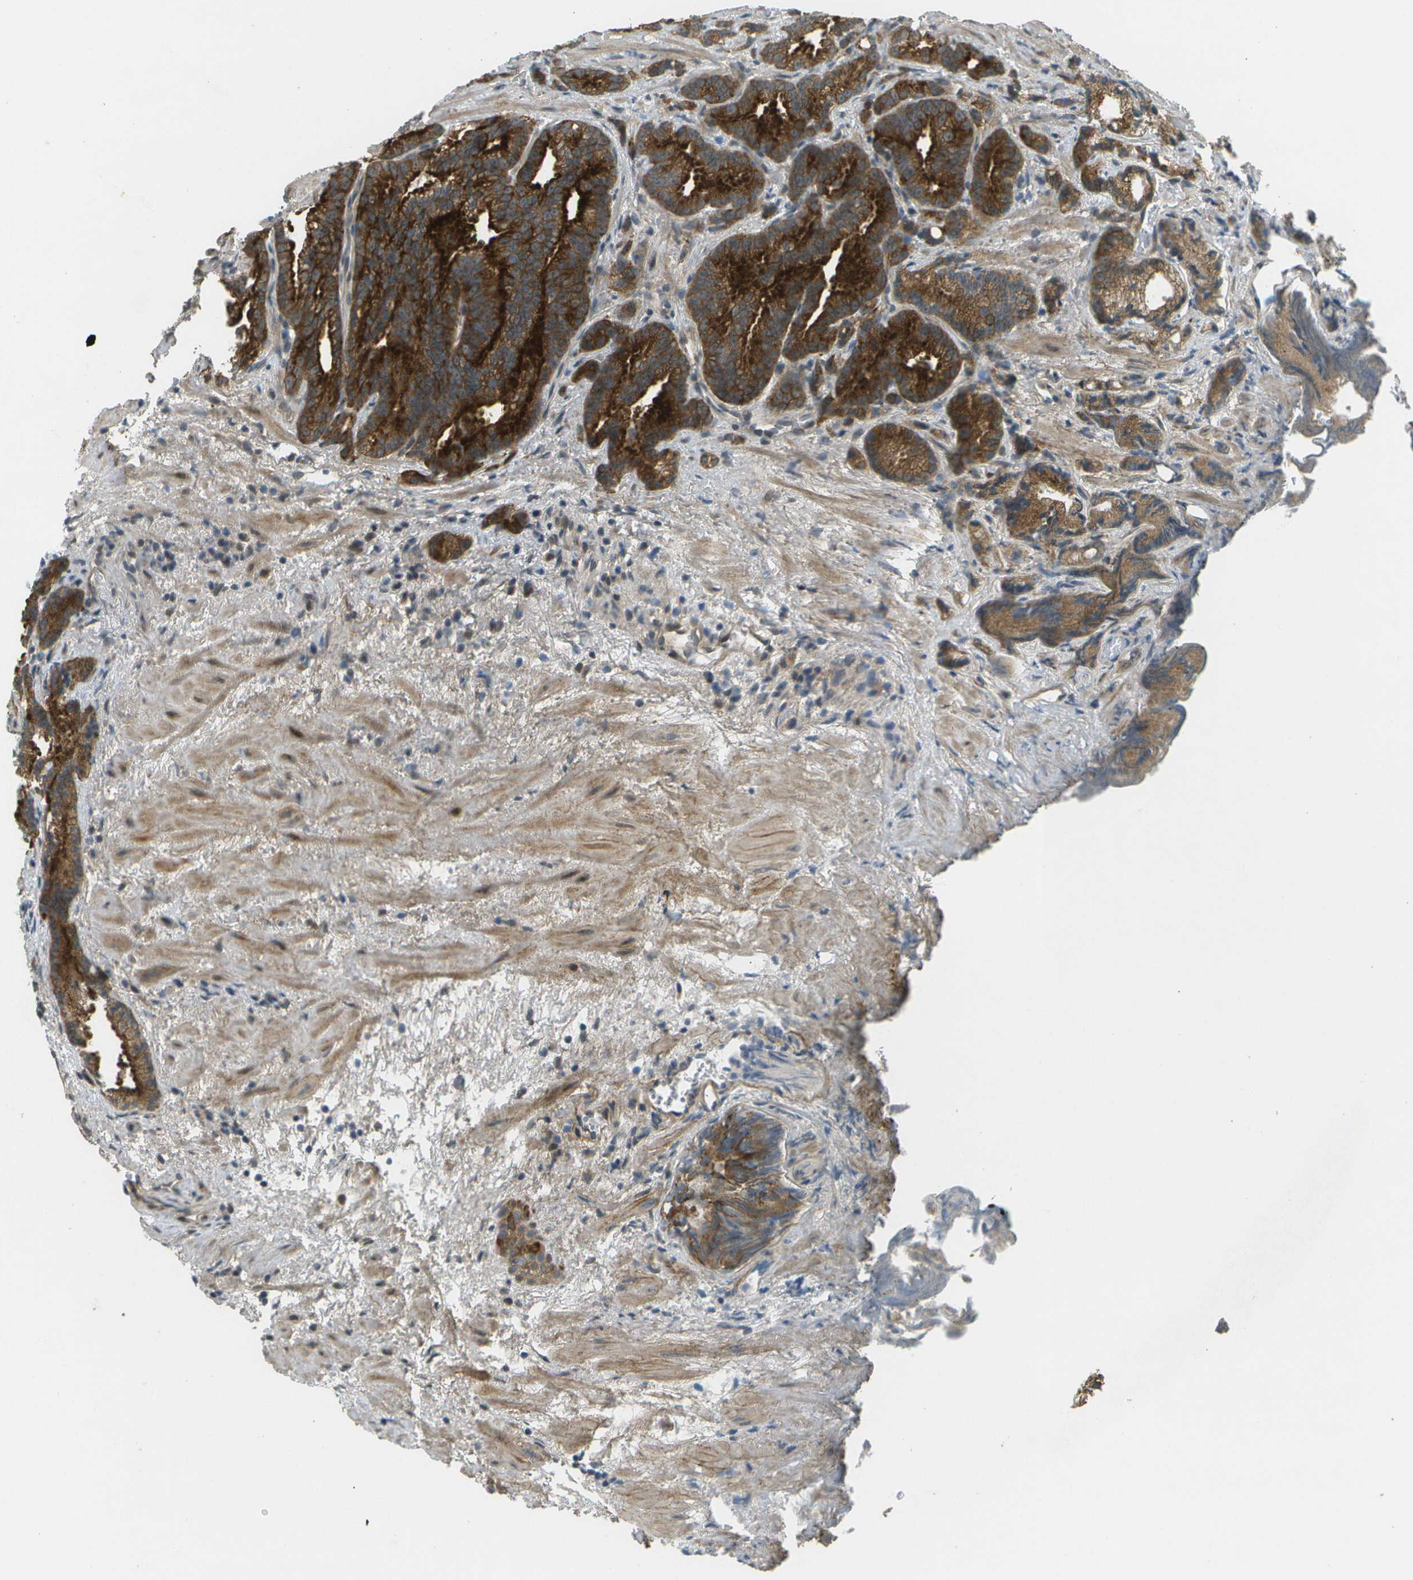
{"staining": {"intensity": "strong", "quantity": ">75%", "location": "cytoplasmic/membranous"}, "tissue": "prostate cancer", "cell_type": "Tumor cells", "image_type": "cancer", "snomed": [{"axis": "morphology", "description": "Adenocarcinoma, Low grade"}, {"axis": "topography", "description": "Prostate"}], "caption": "Immunohistochemistry micrograph of neoplastic tissue: low-grade adenocarcinoma (prostate) stained using IHC exhibits high levels of strong protein expression localized specifically in the cytoplasmic/membranous of tumor cells, appearing as a cytoplasmic/membranous brown color.", "gene": "WNK2", "patient": {"sex": "male", "age": 89}}